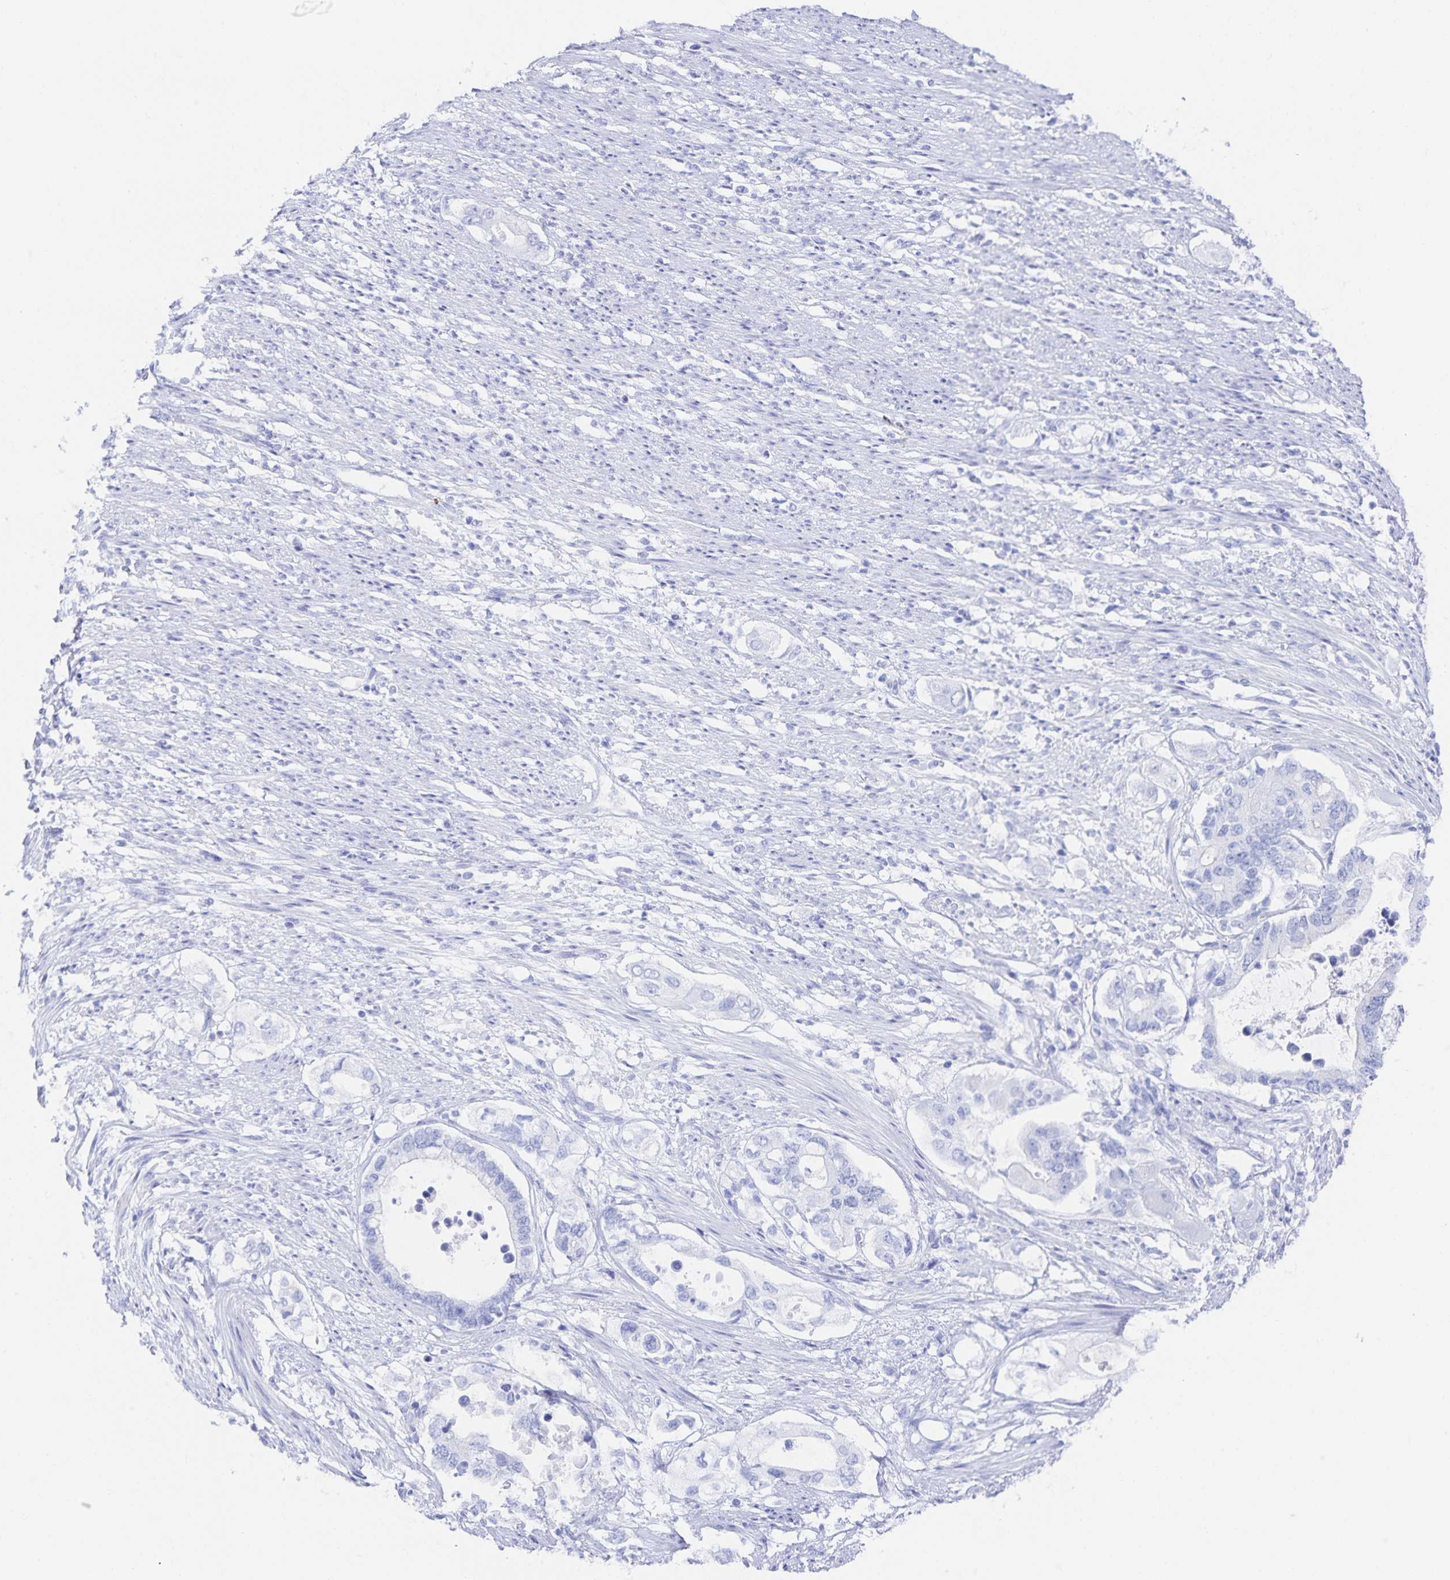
{"staining": {"intensity": "negative", "quantity": "none", "location": "none"}, "tissue": "pancreatic cancer", "cell_type": "Tumor cells", "image_type": "cancer", "snomed": [{"axis": "morphology", "description": "Adenocarcinoma, NOS"}, {"axis": "topography", "description": "Pancreas"}], "caption": "Pancreatic adenocarcinoma was stained to show a protein in brown. There is no significant staining in tumor cells.", "gene": "SNTN", "patient": {"sex": "female", "age": 63}}